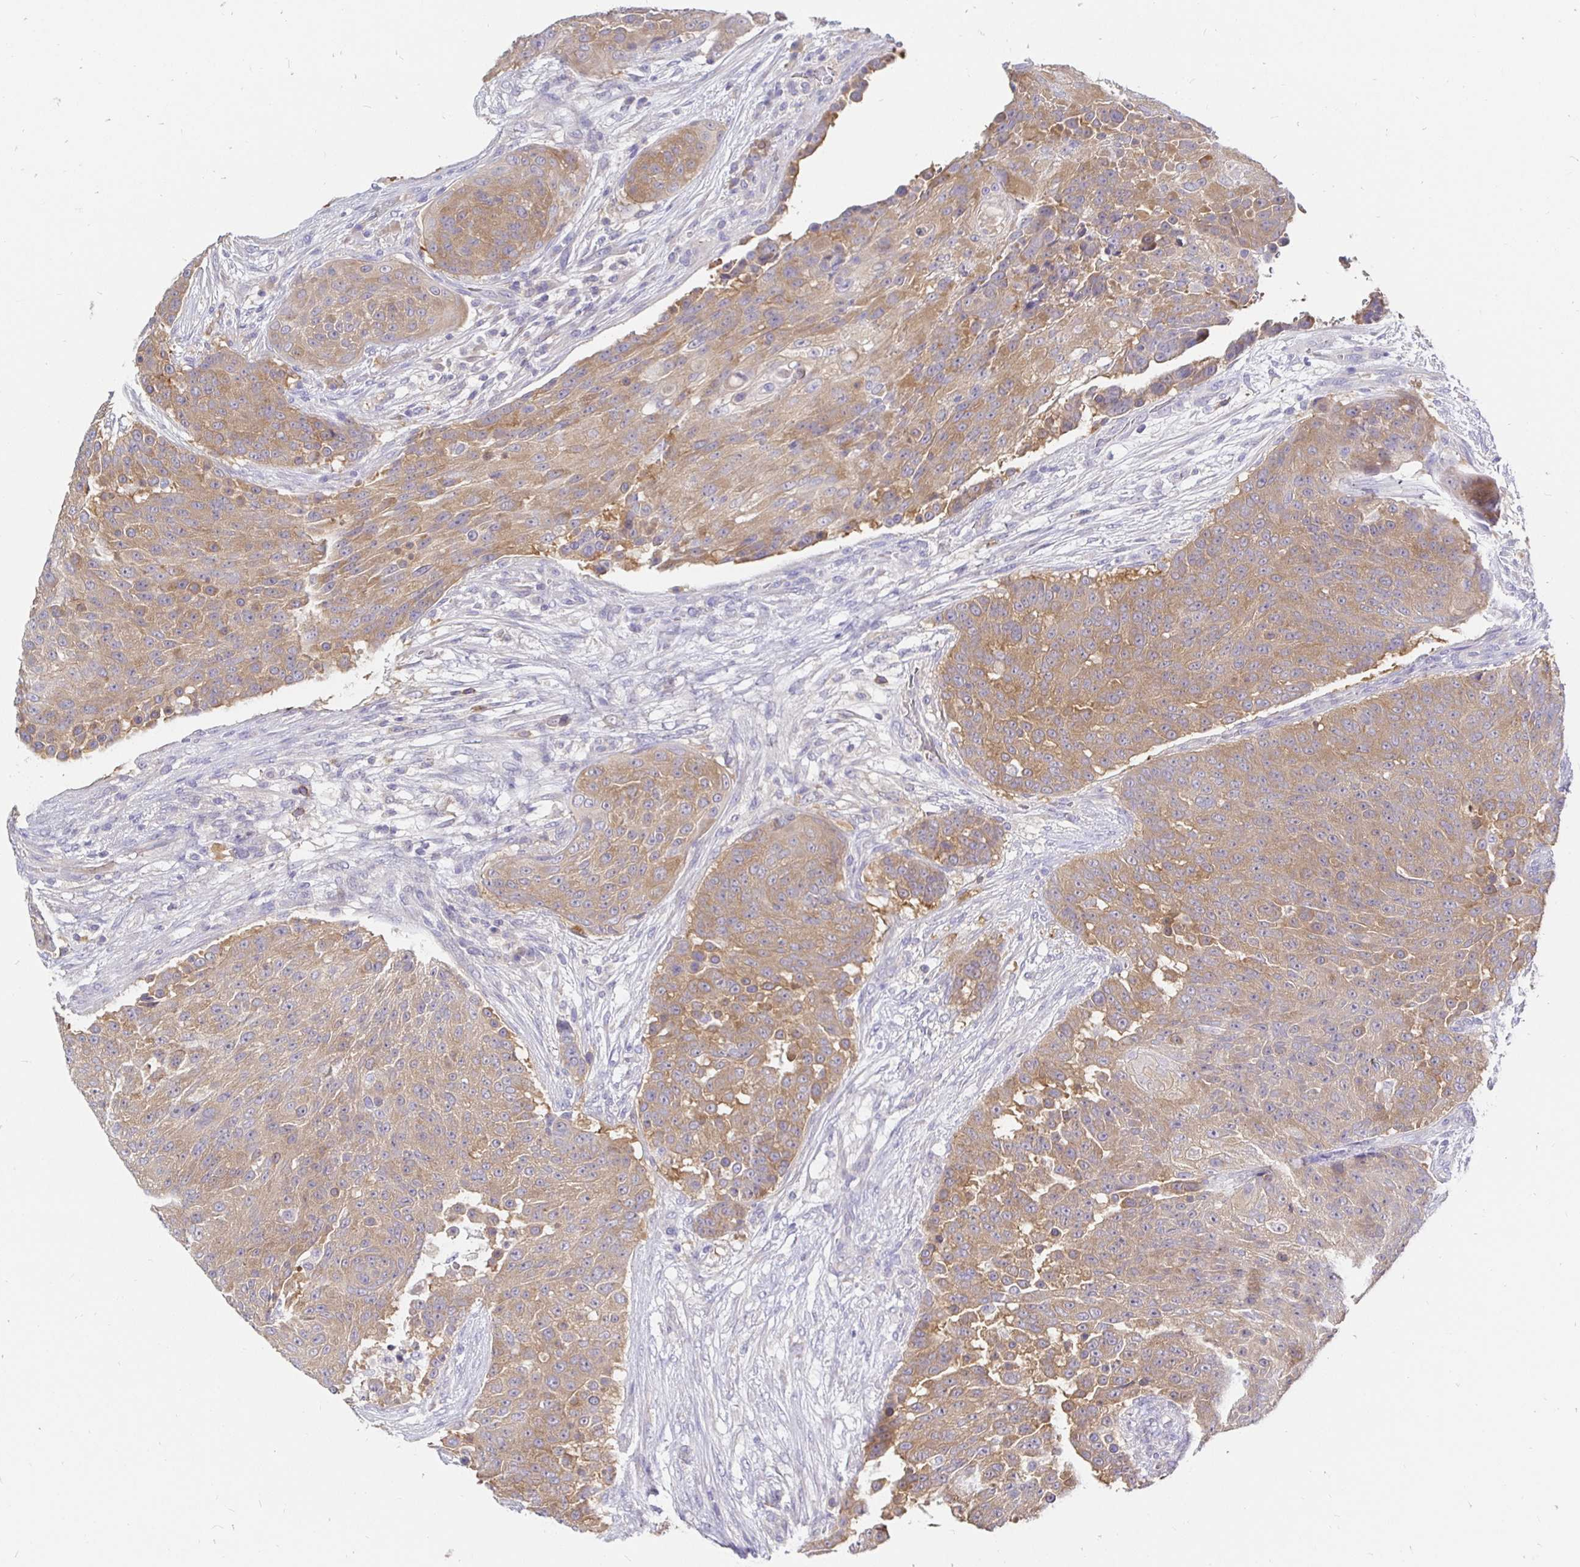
{"staining": {"intensity": "weak", "quantity": ">75%", "location": "cytoplasmic/membranous"}, "tissue": "urothelial cancer", "cell_type": "Tumor cells", "image_type": "cancer", "snomed": [{"axis": "morphology", "description": "Urothelial carcinoma, High grade"}, {"axis": "topography", "description": "Urinary bladder"}], "caption": "This photomicrograph displays IHC staining of high-grade urothelial carcinoma, with low weak cytoplasmic/membranous expression in about >75% of tumor cells.", "gene": "KIF21A", "patient": {"sex": "female", "age": 63}}